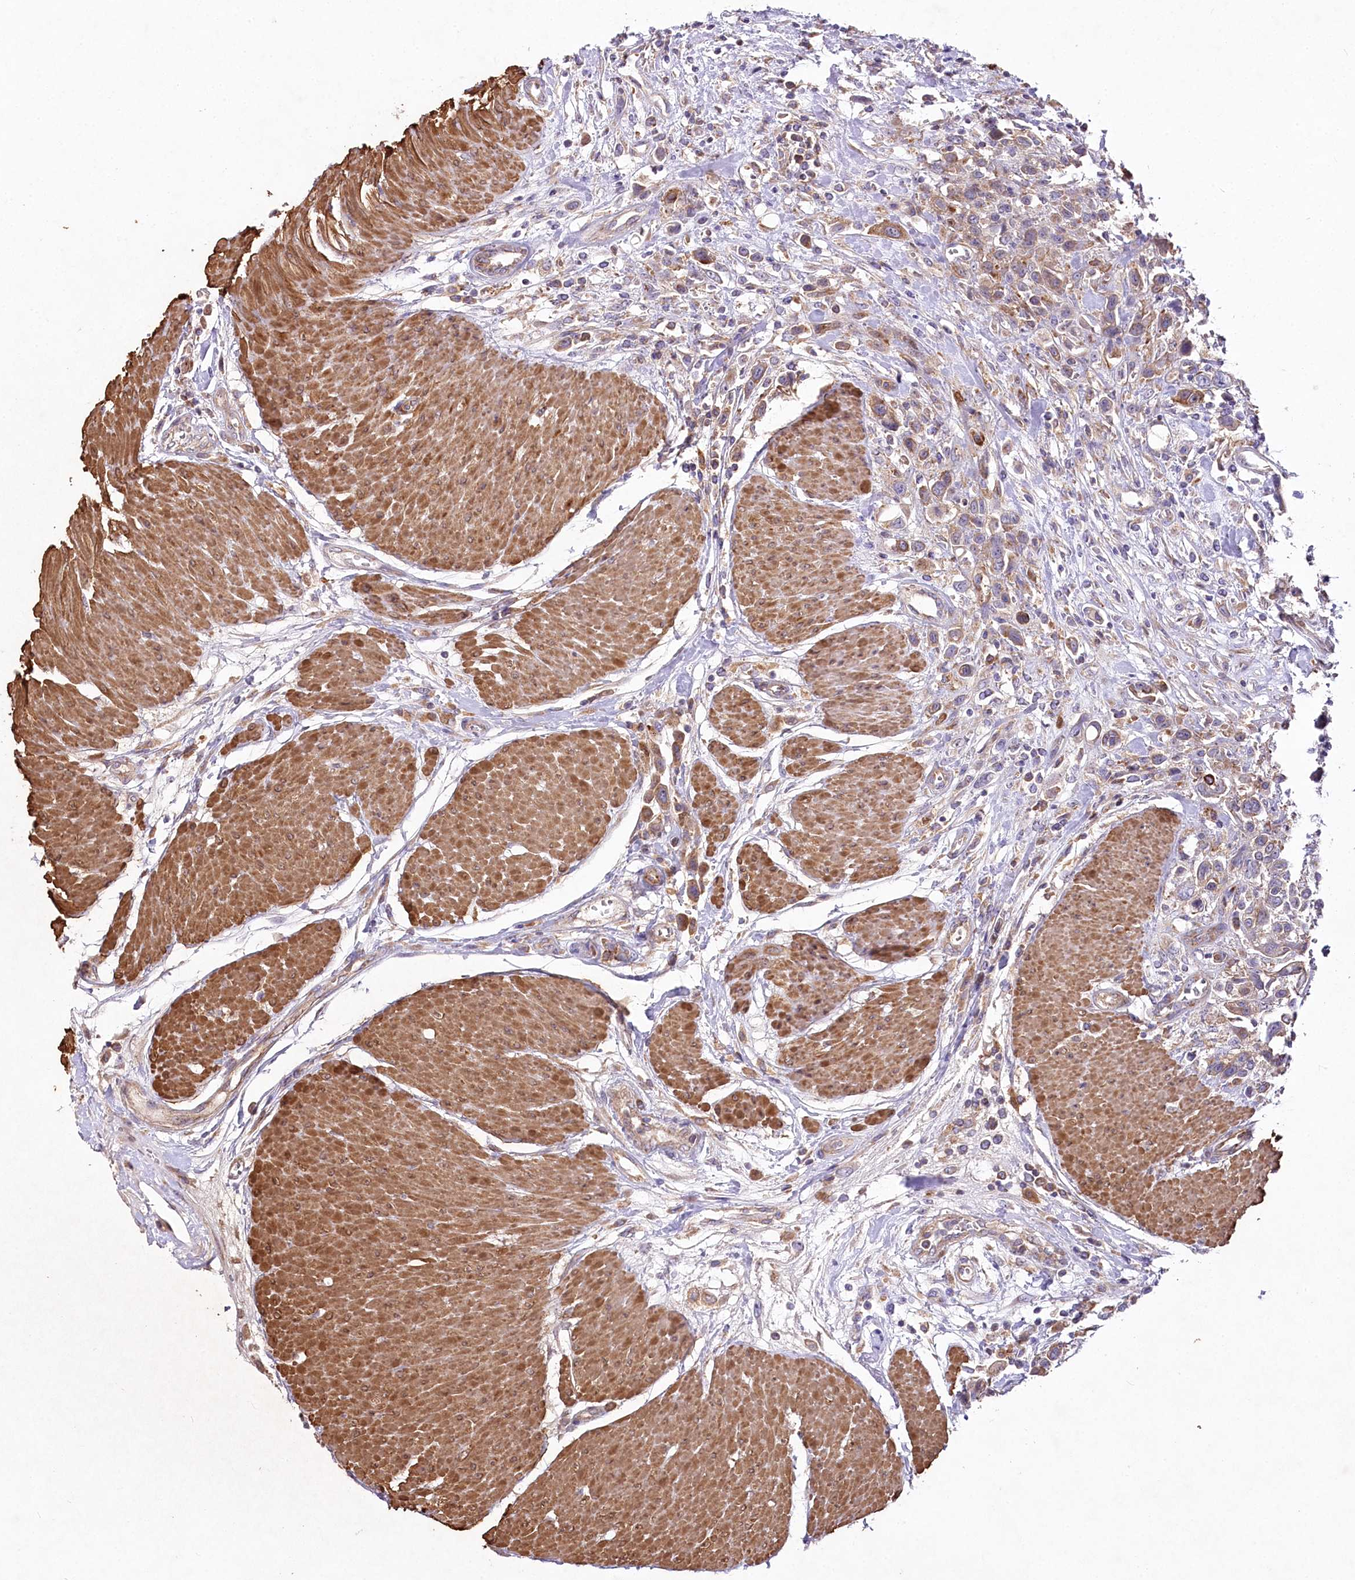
{"staining": {"intensity": "weak", "quantity": "25%-75%", "location": "cytoplasmic/membranous"}, "tissue": "urothelial cancer", "cell_type": "Tumor cells", "image_type": "cancer", "snomed": [{"axis": "morphology", "description": "Urothelial carcinoma, High grade"}, {"axis": "topography", "description": "Urinary bladder"}], "caption": "Urothelial cancer stained for a protein (brown) reveals weak cytoplasmic/membranous positive expression in approximately 25%-75% of tumor cells.", "gene": "STX6", "patient": {"sex": "male", "age": 50}}